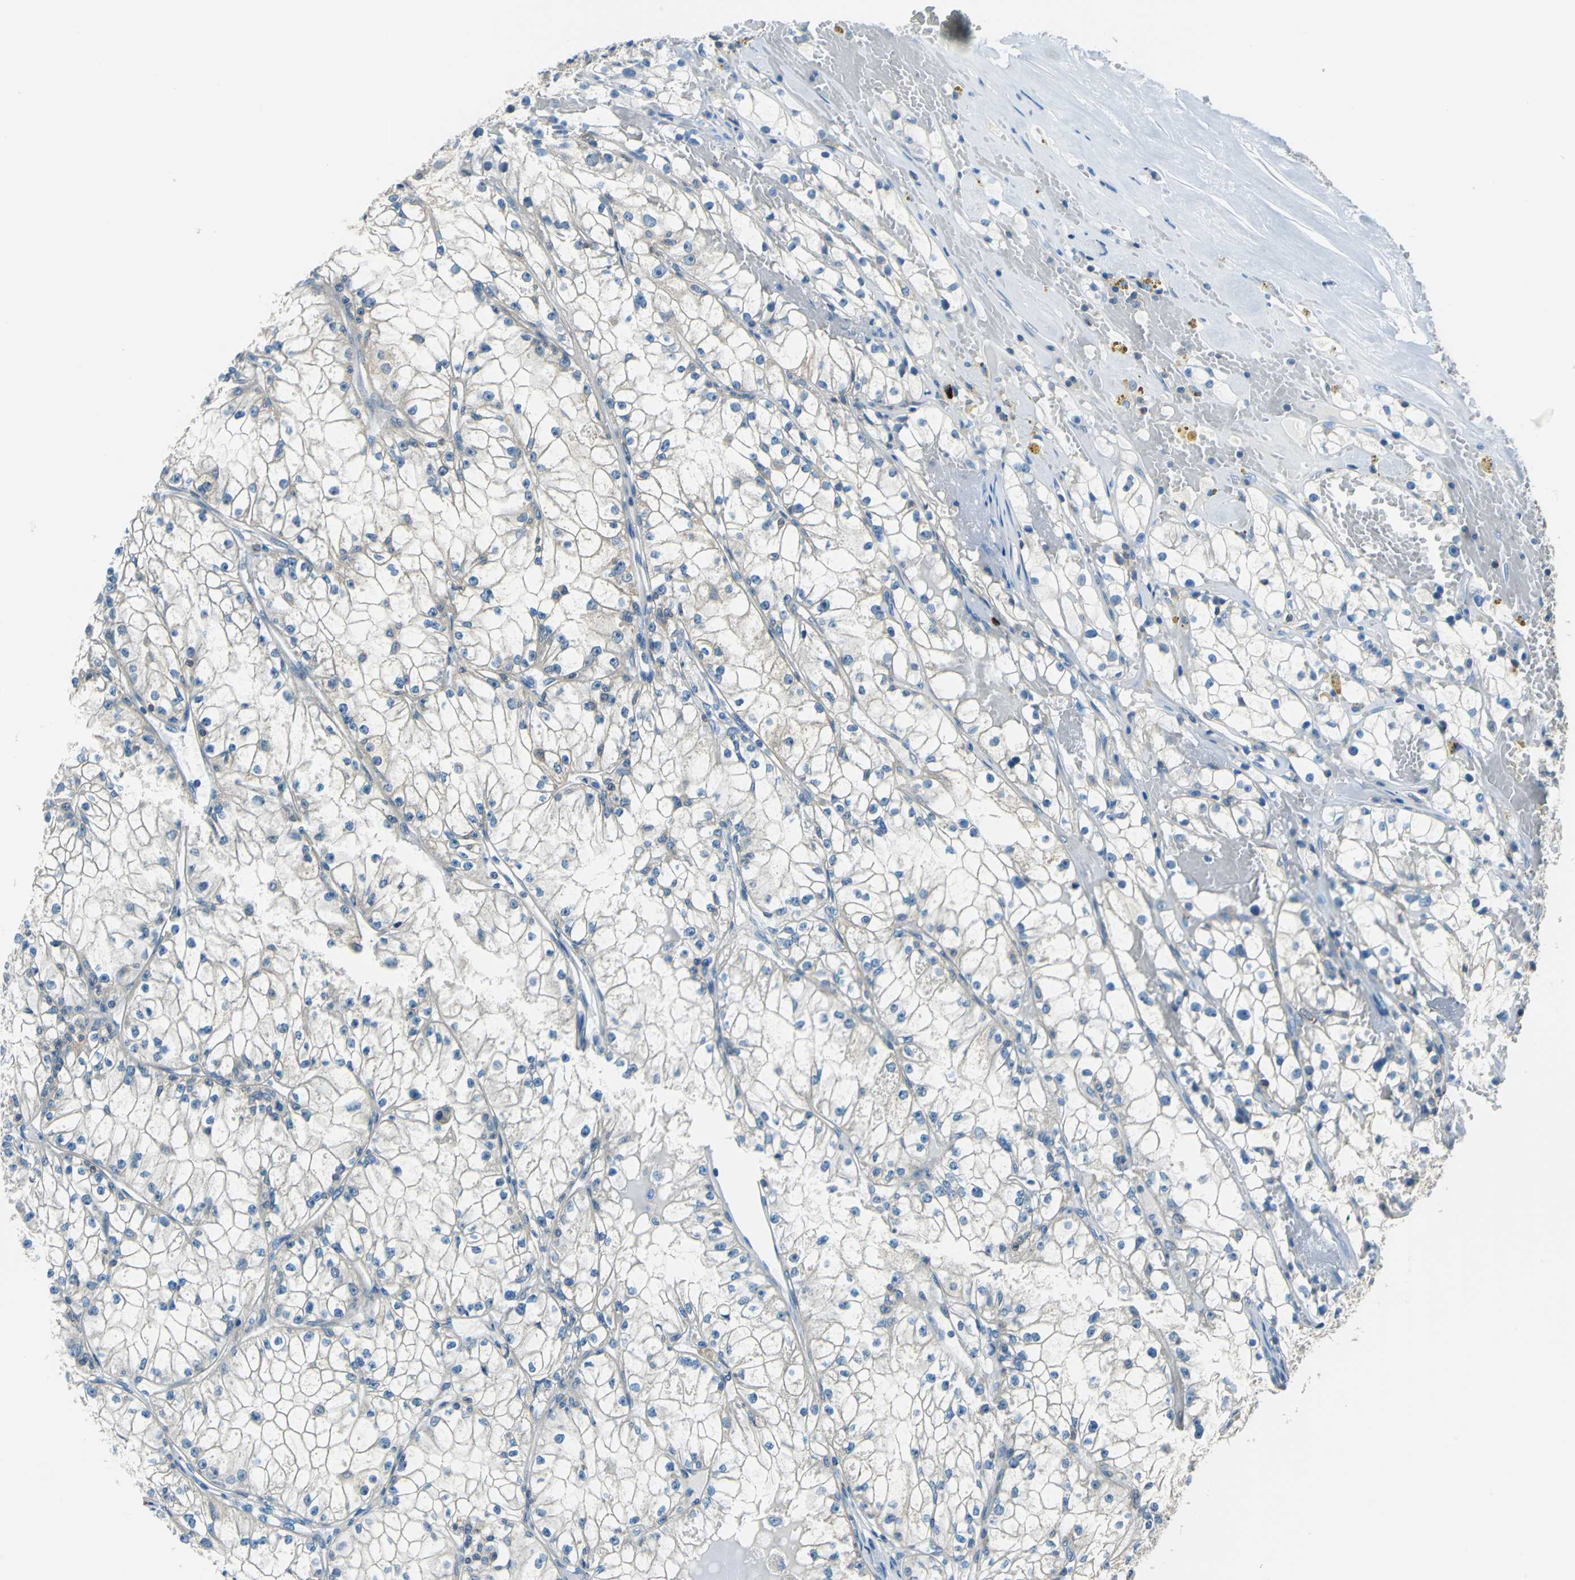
{"staining": {"intensity": "negative", "quantity": "none", "location": "none"}, "tissue": "renal cancer", "cell_type": "Tumor cells", "image_type": "cancer", "snomed": [{"axis": "morphology", "description": "Adenocarcinoma, NOS"}, {"axis": "topography", "description": "Kidney"}], "caption": "Immunohistochemical staining of human renal cancer (adenocarcinoma) exhibits no significant staining in tumor cells.", "gene": "CPA3", "patient": {"sex": "male", "age": 56}}